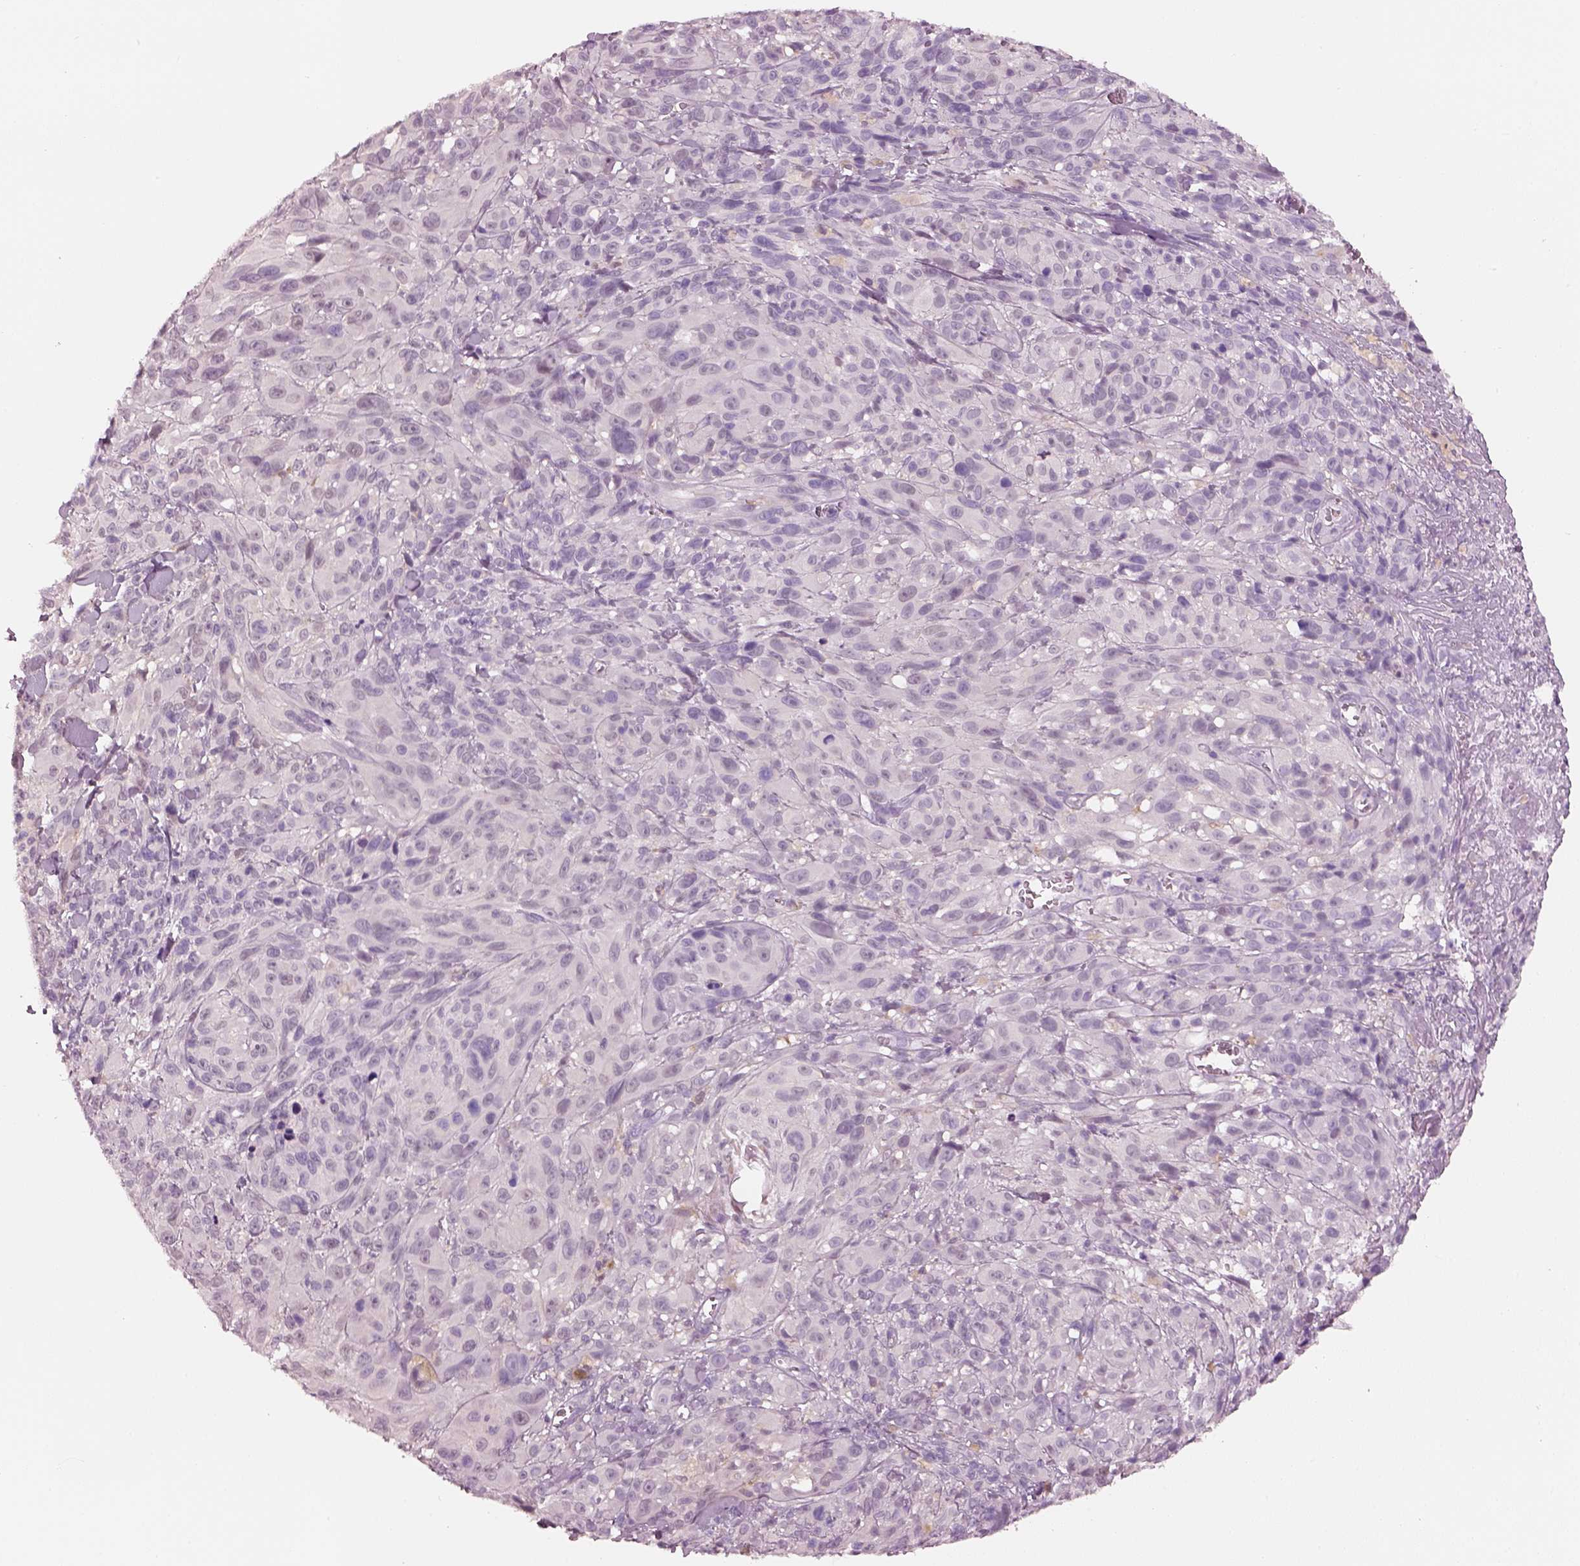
{"staining": {"intensity": "negative", "quantity": "none", "location": "none"}, "tissue": "melanoma", "cell_type": "Tumor cells", "image_type": "cancer", "snomed": [{"axis": "morphology", "description": "Malignant melanoma, NOS"}, {"axis": "topography", "description": "Skin"}], "caption": "Melanoma was stained to show a protein in brown. There is no significant staining in tumor cells.", "gene": "ELSPBP1", "patient": {"sex": "male", "age": 83}}